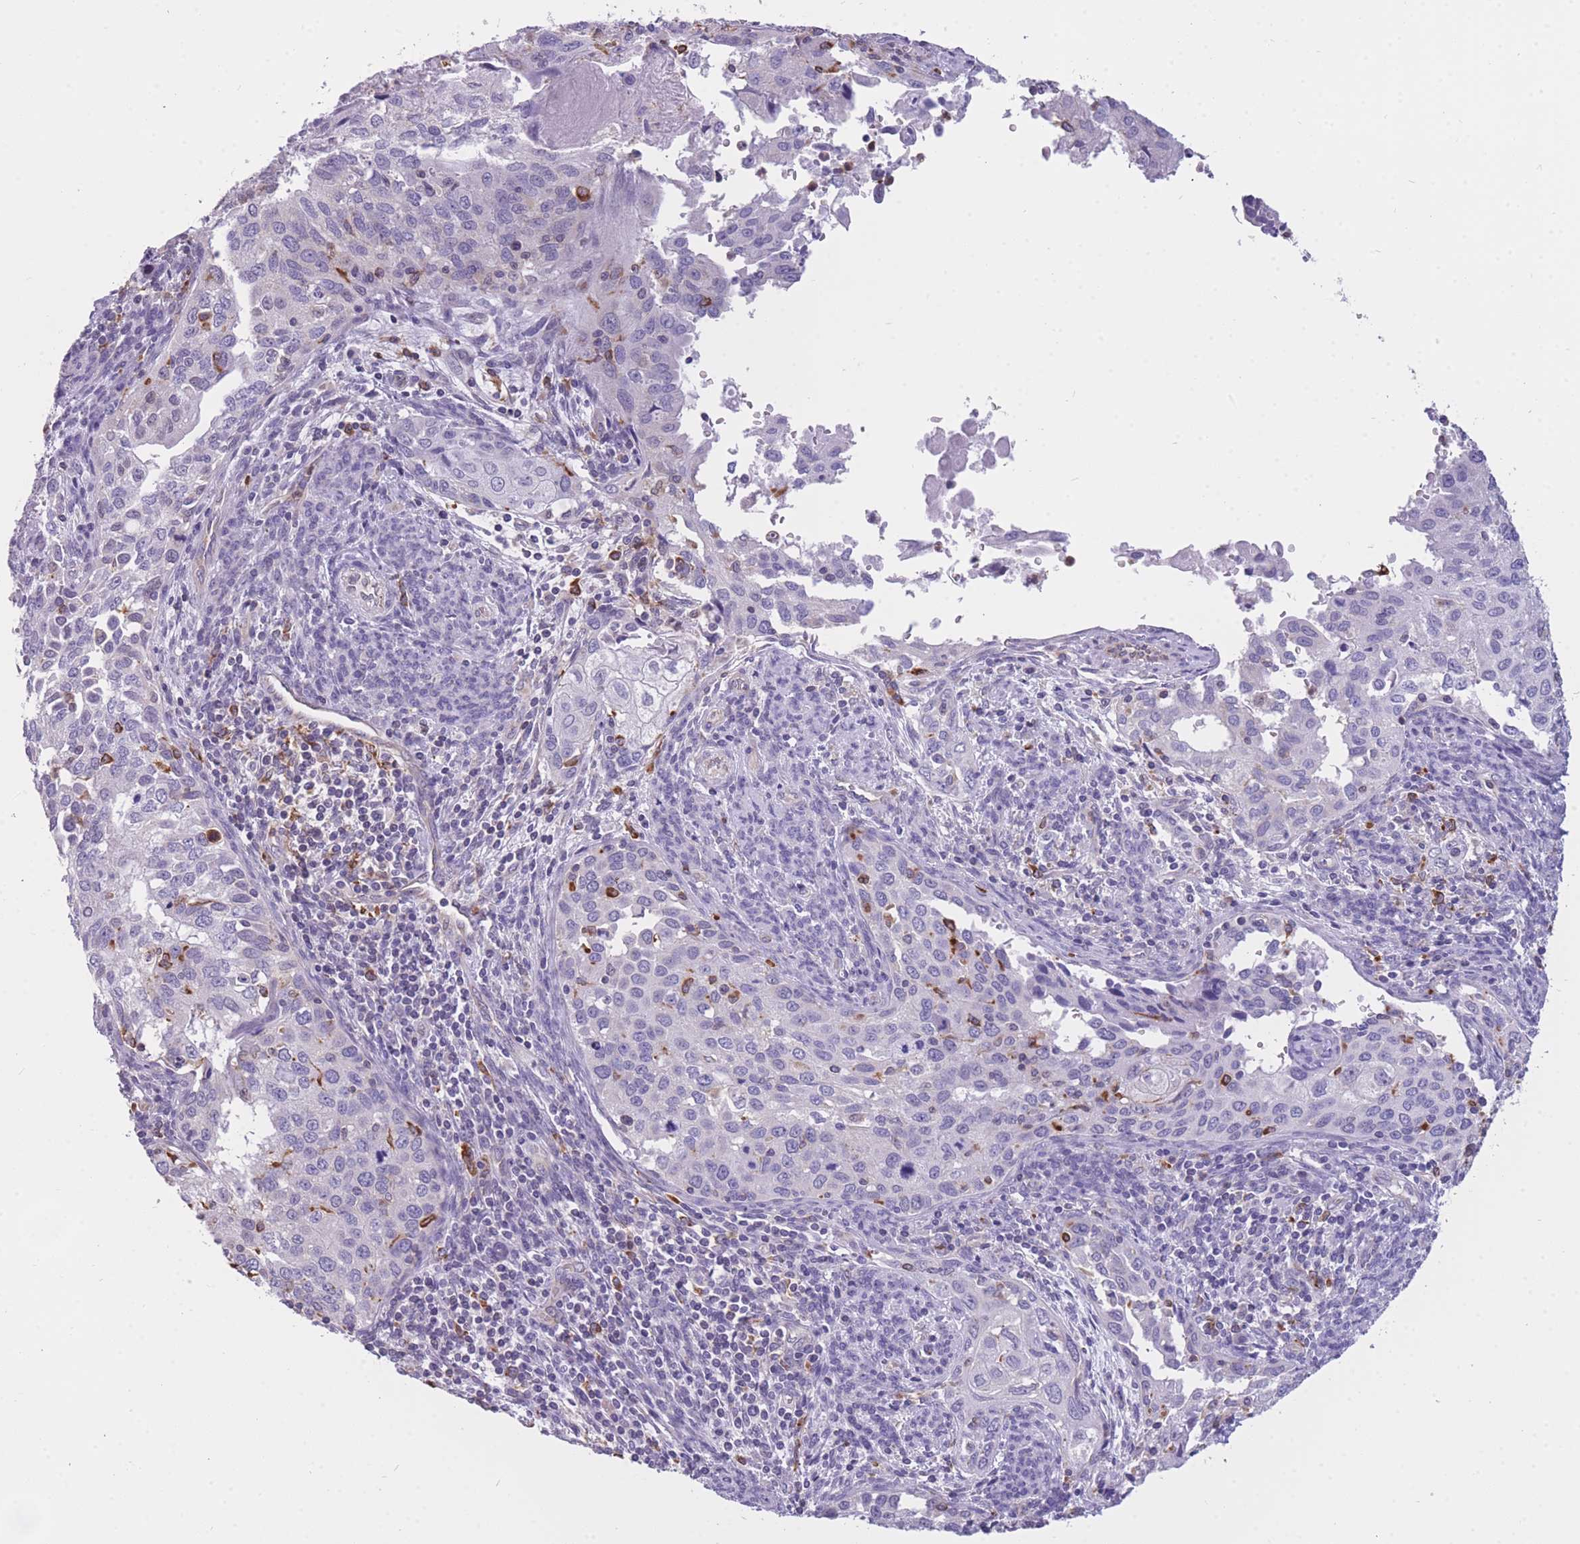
{"staining": {"intensity": "negative", "quantity": "none", "location": "none"}, "tissue": "cervical cancer", "cell_type": "Tumor cells", "image_type": "cancer", "snomed": [{"axis": "morphology", "description": "Squamous cell carcinoma, NOS"}, {"axis": "topography", "description": "Cervix"}], "caption": "Human cervical cancer stained for a protein using IHC displays no staining in tumor cells.", "gene": "ZNF662", "patient": {"sex": "female", "age": 67}}